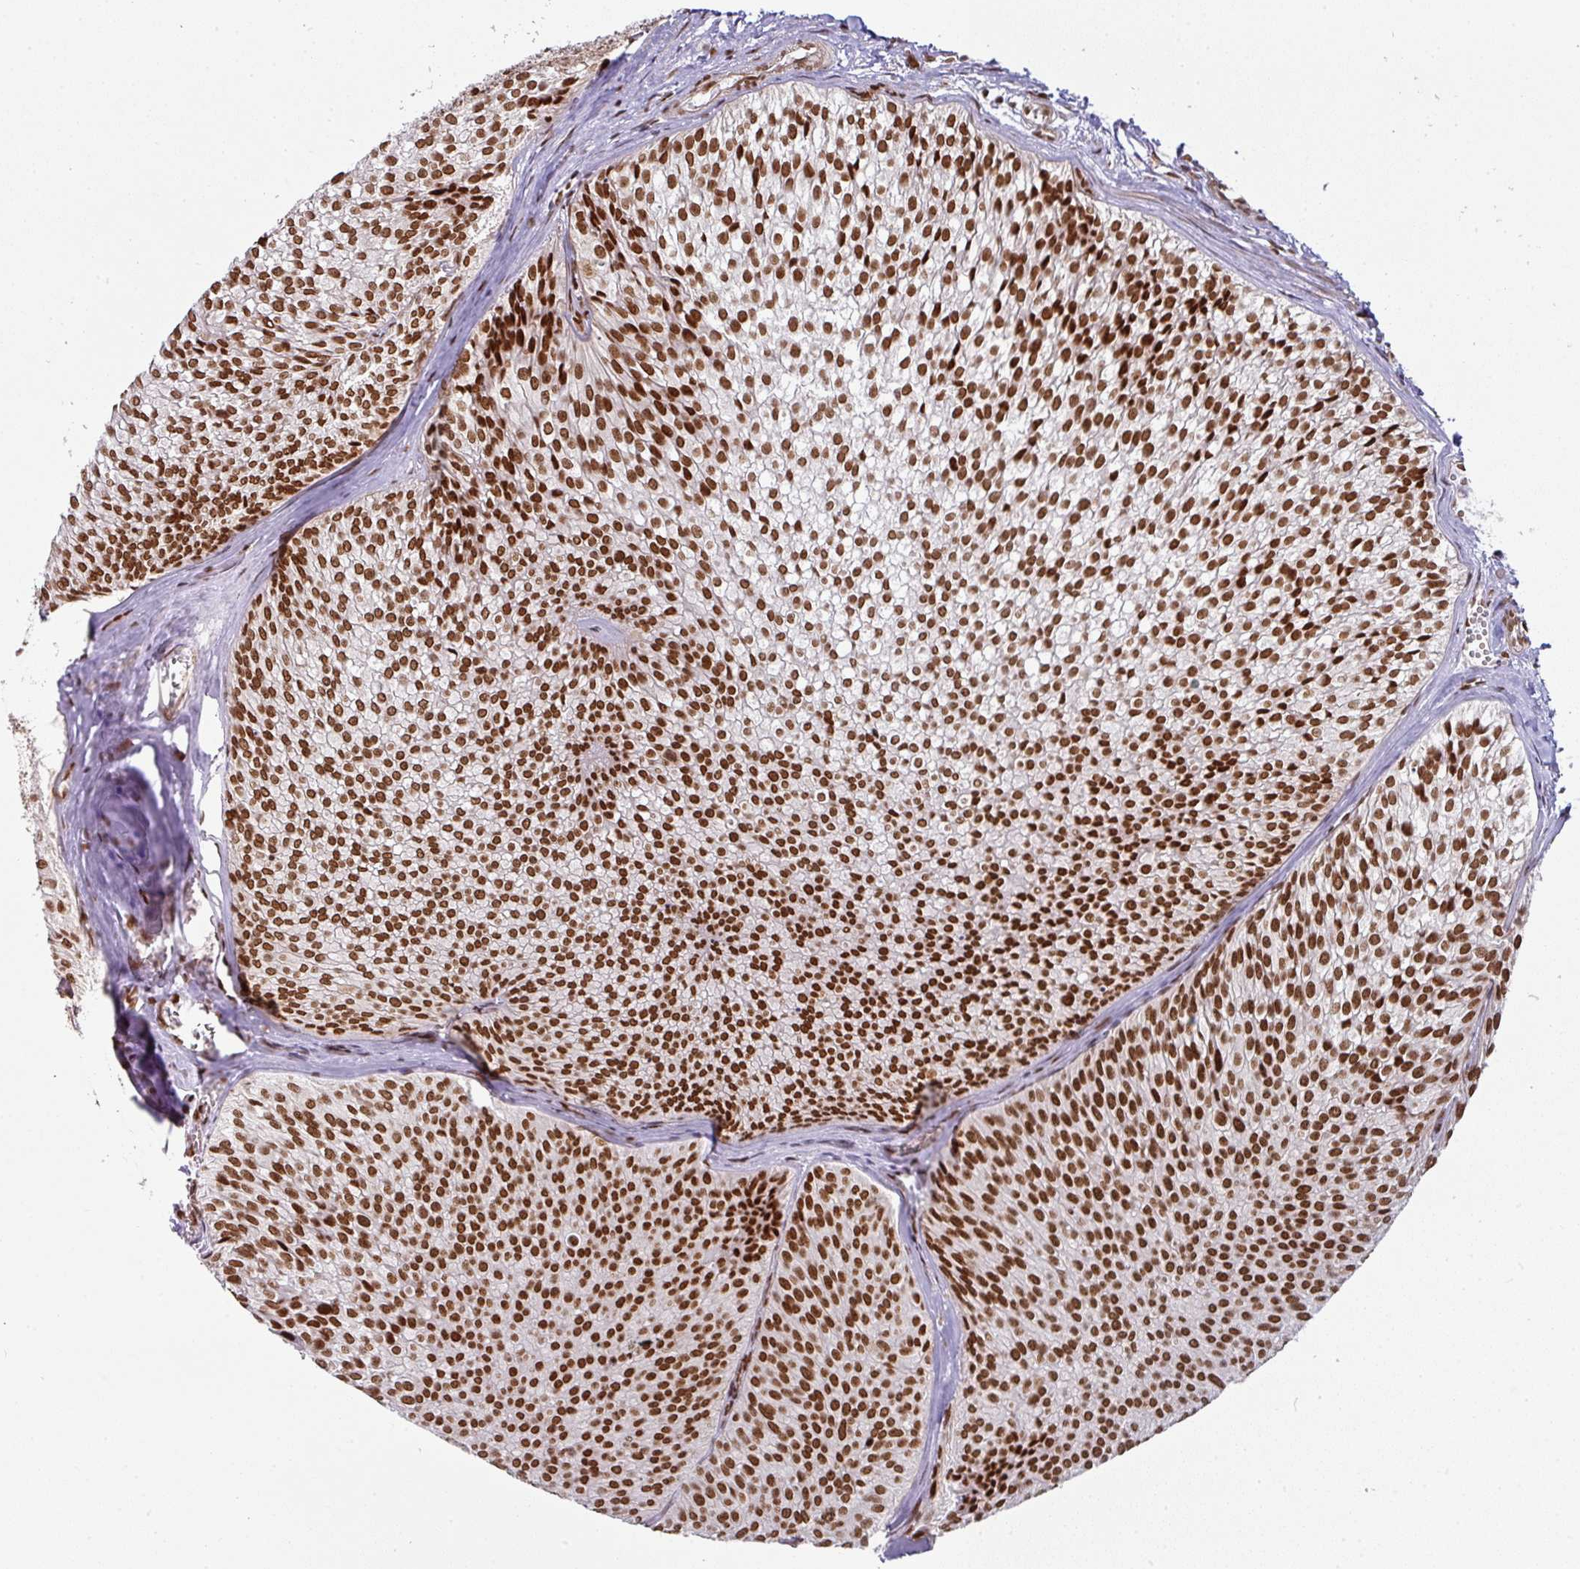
{"staining": {"intensity": "strong", "quantity": ">75%", "location": "nuclear"}, "tissue": "urothelial cancer", "cell_type": "Tumor cells", "image_type": "cancer", "snomed": [{"axis": "morphology", "description": "Urothelial carcinoma, Low grade"}, {"axis": "topography", "description": "Urinary bladder"}], "caption": "Protein staining demonstrates strong nuclear positivity in about >75% of tumor cells in low-grade urothelial carcinoma.", "gene": "NCOA5", "patient": {"sex": "male", "age": 91}}